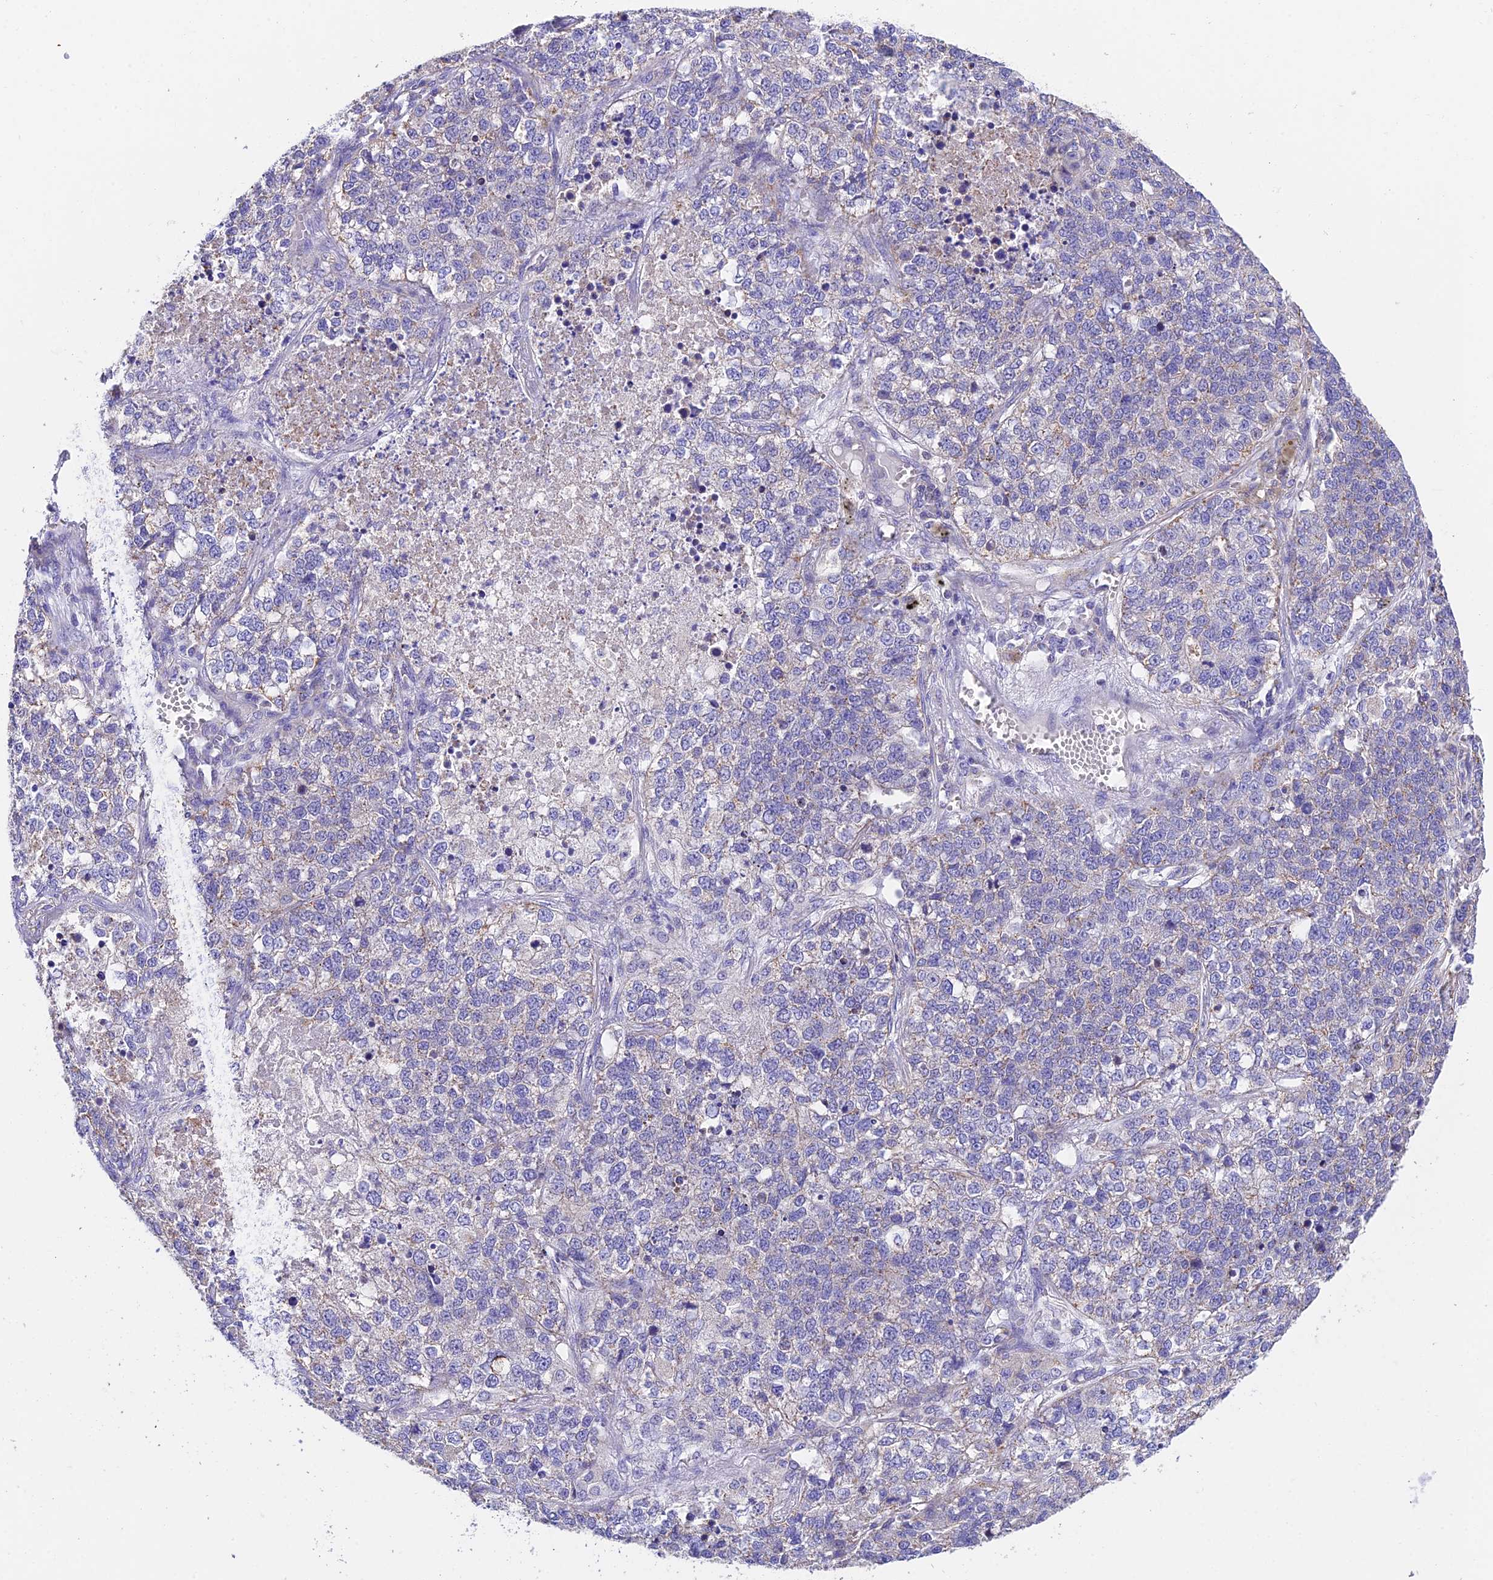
{"staining": {"intensity": "negative", "quantity": "none", "location": "none"}, "tissue": "lung cancer", "cell_type": "Tumor cells", "image_type": "cancer", "snomed": [{"axis": "morphology", "description": "Adenocarcinoma, NOS"}, {"axis": "topography", "description": "Lung"}], "caption": "This is an immunohistochemistry (IHC) histopathology image of lung cancer. There is no staining in tumor cells.", "gene": "QRFP", "patient": {"sex": "male", "age": 49}}